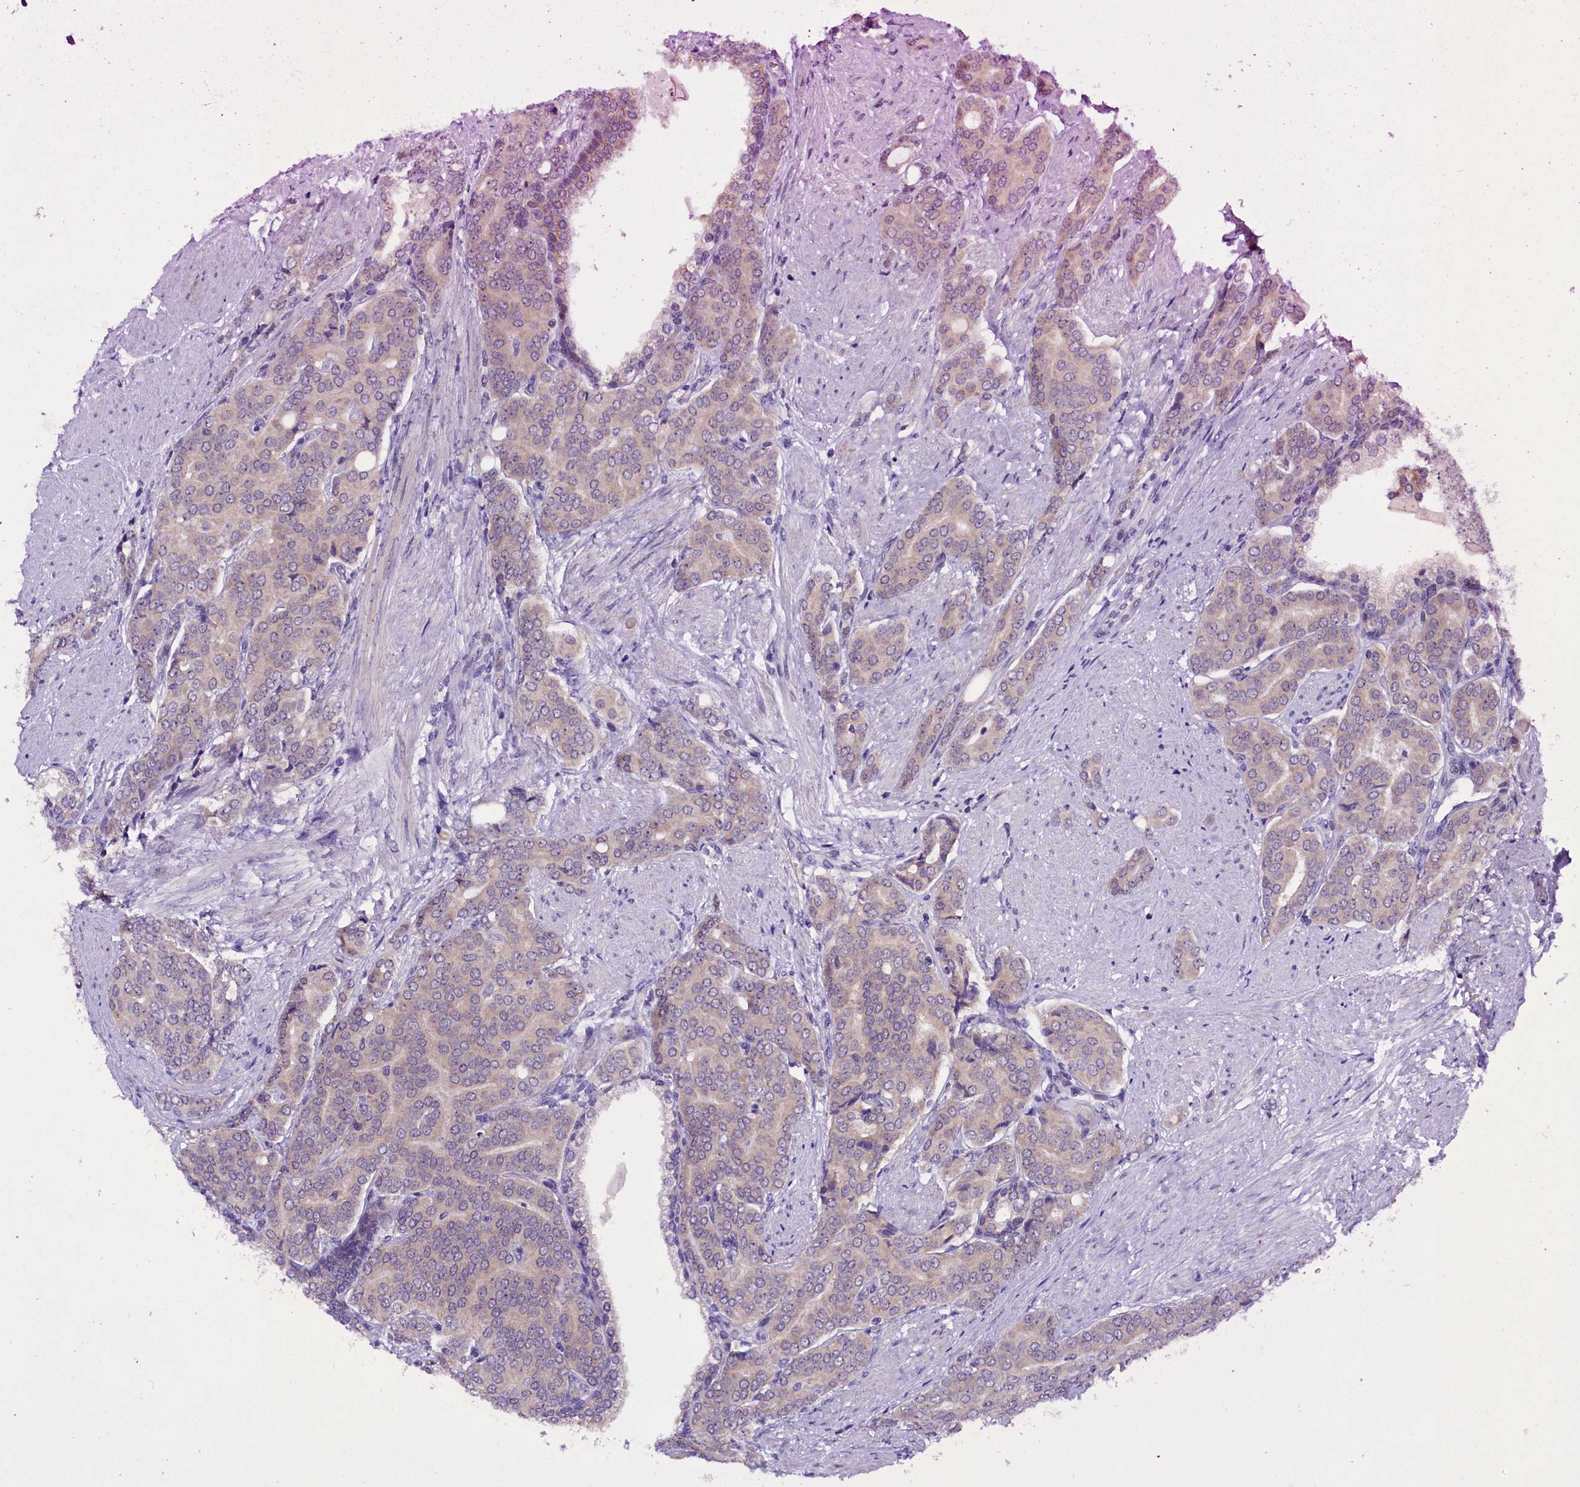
{"staining": {"intensity": "negative", "quantity": "none", "location": "none"}, "tissue": "prostate cancer", "cell_type": "Tumor cells", "image_type": "cancer", "snomed": [{"axis": "morphology", "description": "Adenocarcinoma, High grade"}, {"axis": "topography", "description": "Prostate"}], "caption": "This is a micrograph of immunohistochemistry staining of high-grade adenocarcinoma (prostate), which shows no positivity in tumor cells.", "gene": "CCDC106", "patient": {"sex": "male", "age": 67}}